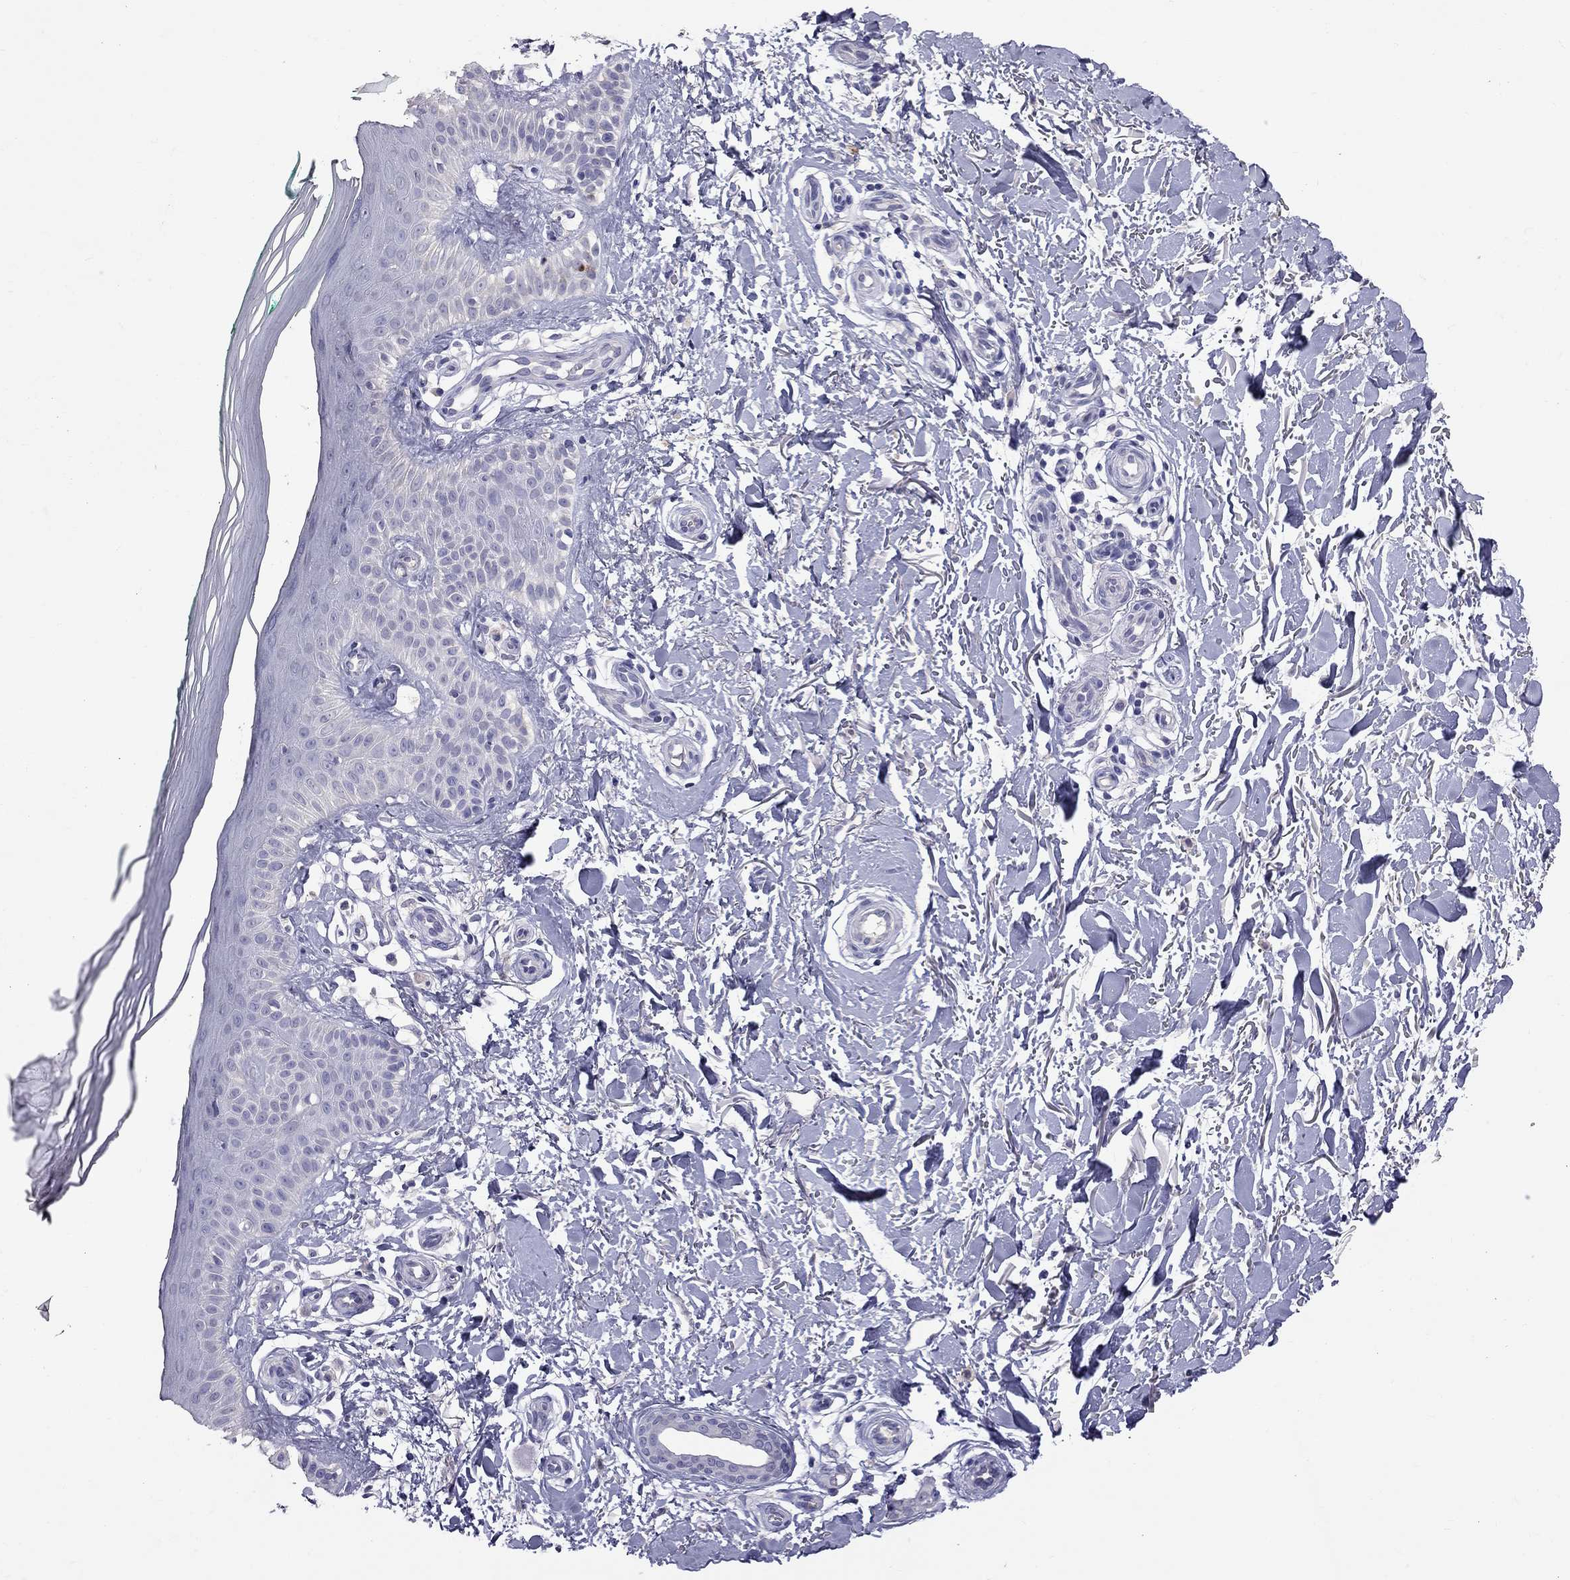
{"staining": {"intensity": "negative", "quantity": "none", "location": "none"}, "tissue": "skin", "cell_type": "Fibroblasts", "image_type": "normal", "snomed": [{"axis": "morphology", "description": "Normal tissue, NOS"}, {"axis": "morphology", "description": "Inflammation, NOS"}, {"axis": "morphology", "description": "Fibrosis, NOS"}, {"axis": "topography", "description": "Skin"}], "caption": "This photomicrograph is of normal skin stained with immunohistochemistry to label a protein in brown with the nuclei are counter-stained blue. There is no positivity in fibroblasts.", "gene": "CFAP91", "patient": {"sex": "male", "age": 71}}